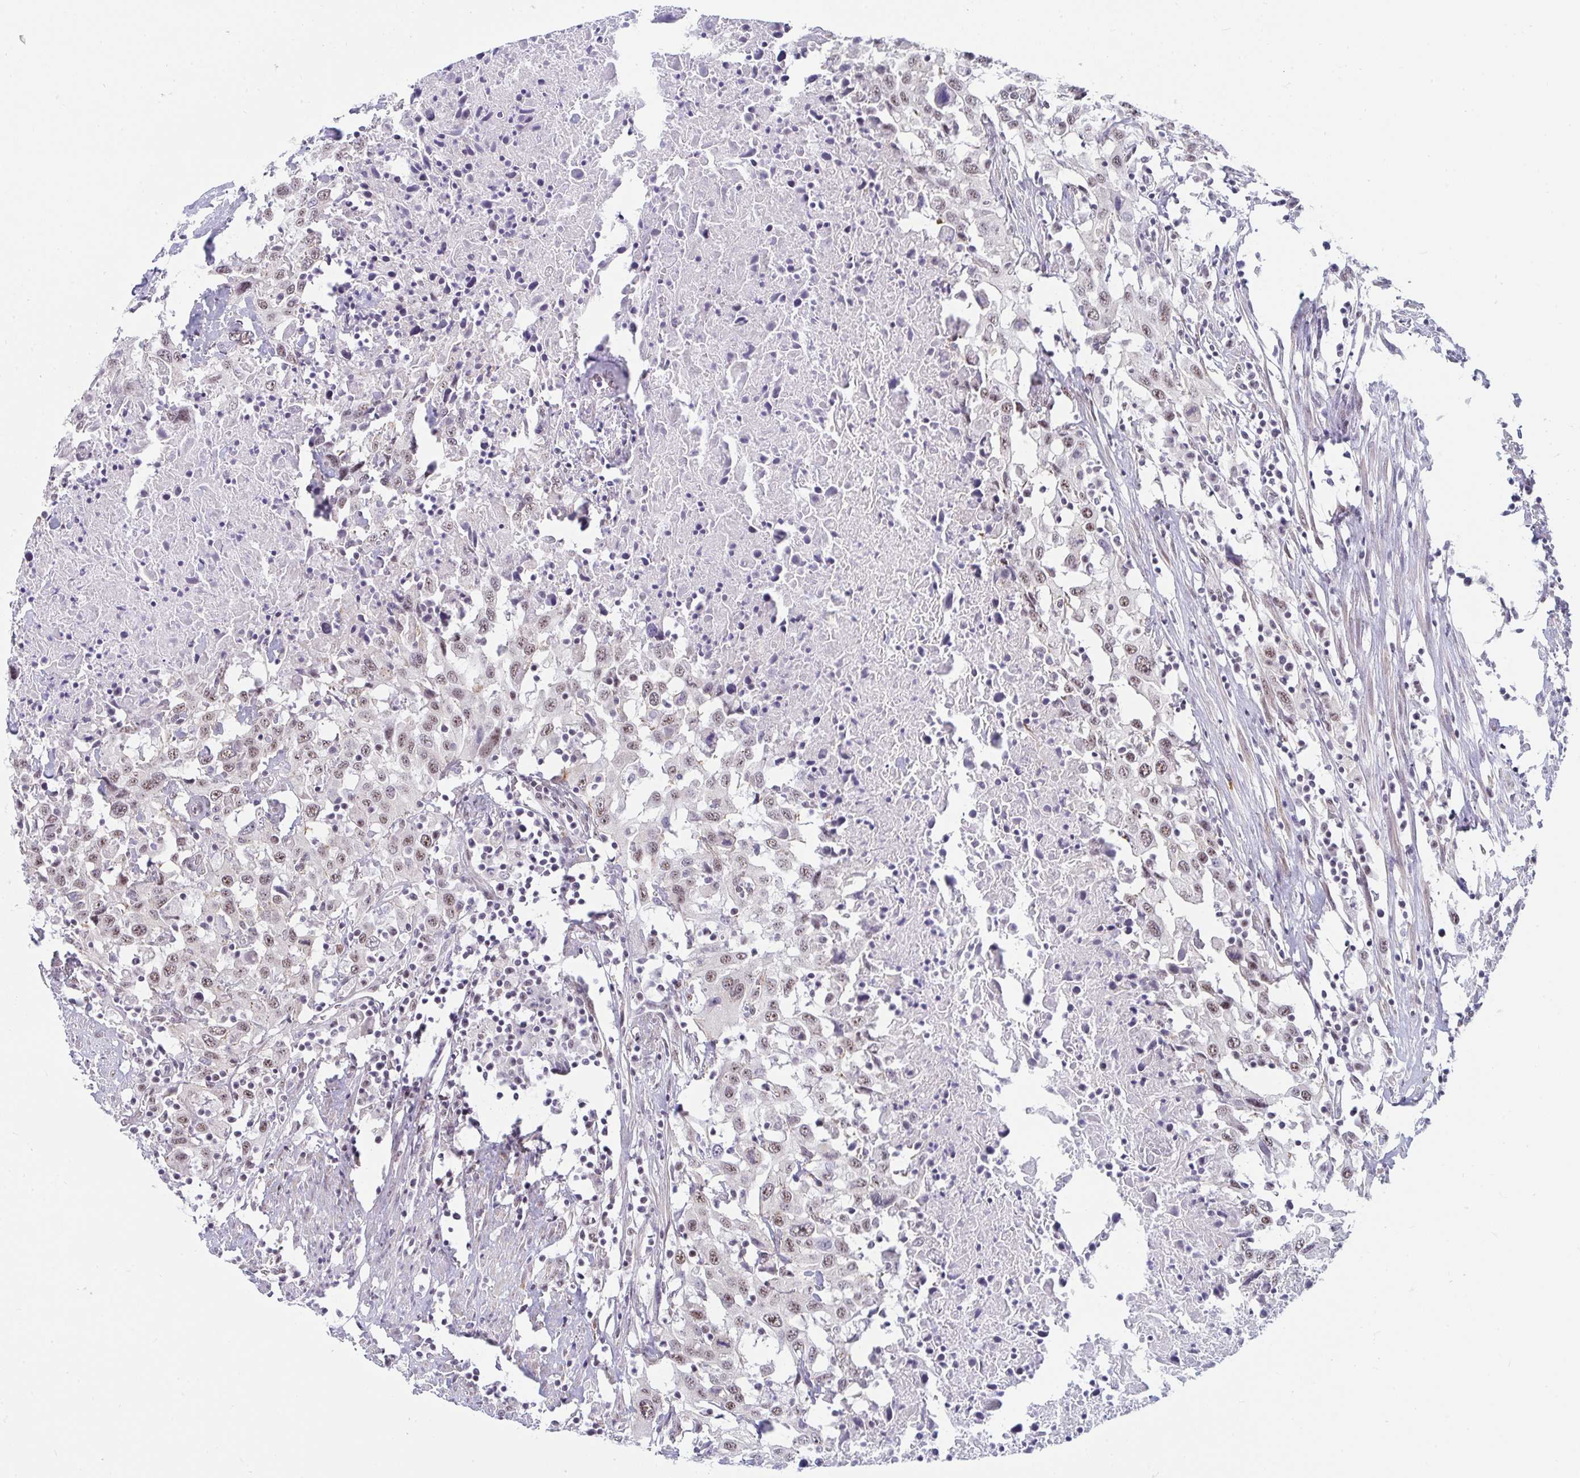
{"staining": {"intensity": "weak", "quantity": ">75%", "location": "nuclear"}, "tissue": "urothelial cancer", "cell_type": "Tumor cells", "image_type": "cancer", "snomed": [{"axis": "morphology", "description": "Urothelial carcinoma, High grade"}, {"axis": "topography", "description": "Urinary bladder"}], "caption": "High-magnification brightfield microscopy of urothelial cancer stained with DAB (3,3'-diaminobenzidine) (brown) and counterstained with hematoxylin (blue). tumor cells exhibit weak nuclear positivity is identified in approximately>75% of cells. (Brightfield microscopy of DAB IHC at high magnification).", "gene": "PRR14", "patient": {"sex": "male", "age": 61}}